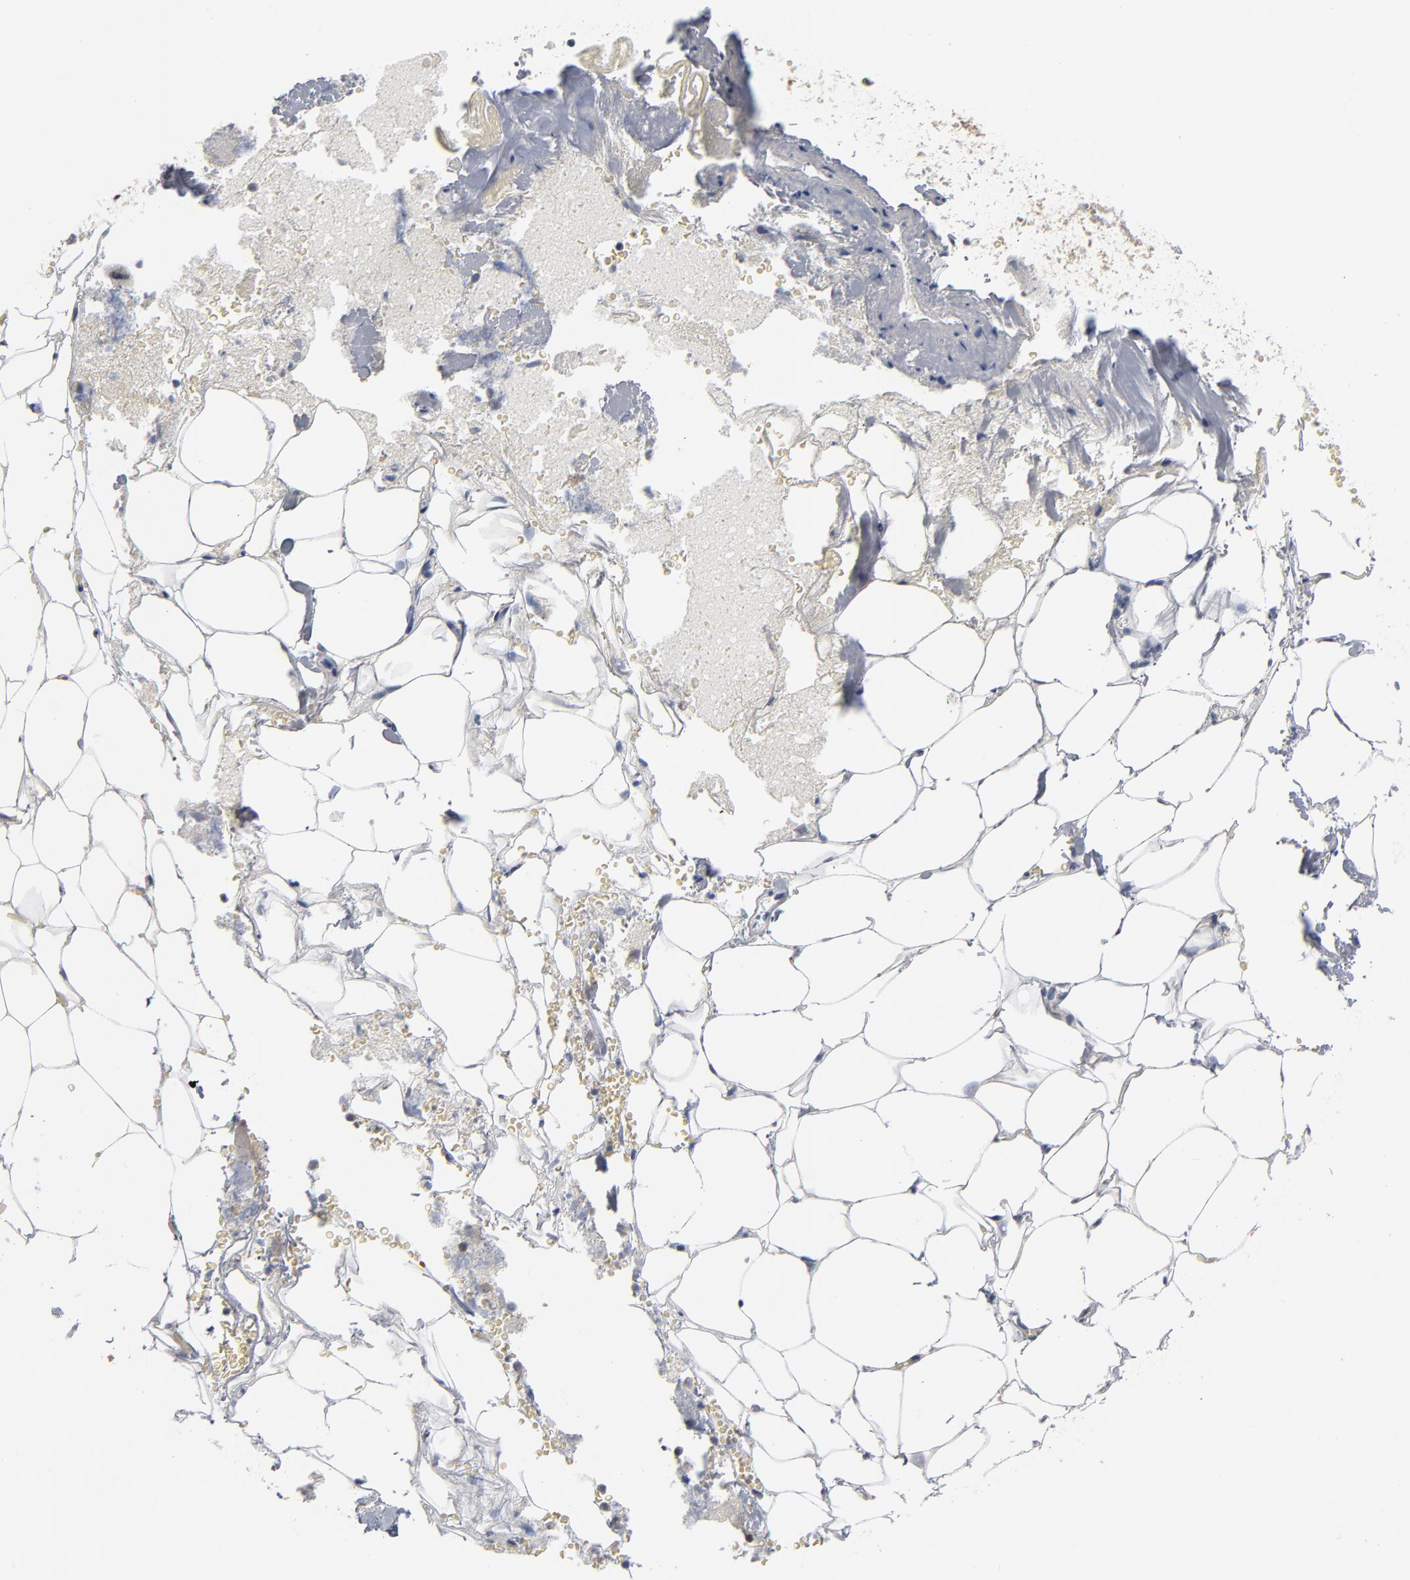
{"staining": {"intensity": "weak", "quantity": "25%-75%", "location": "cytoplasmic/membranous"}, "tissue": "adrenal gland", "cell_type": "Glandular cells", "image_type": "normal", "snomed": [{"axis": "morphology", "description": "Normal tissue, NOS"}, {"axis": "topography", "description": "Adrenal gland"}], "caption": "A micrograph showing weak cytoplasmic/membranous expression in about 25%-75% of glandular cells in benign adrenal gland, as visualized by brown immunohistochemical staining.", "gene": "DNAL4", "patient": {"sex": "female", "age": 71}}